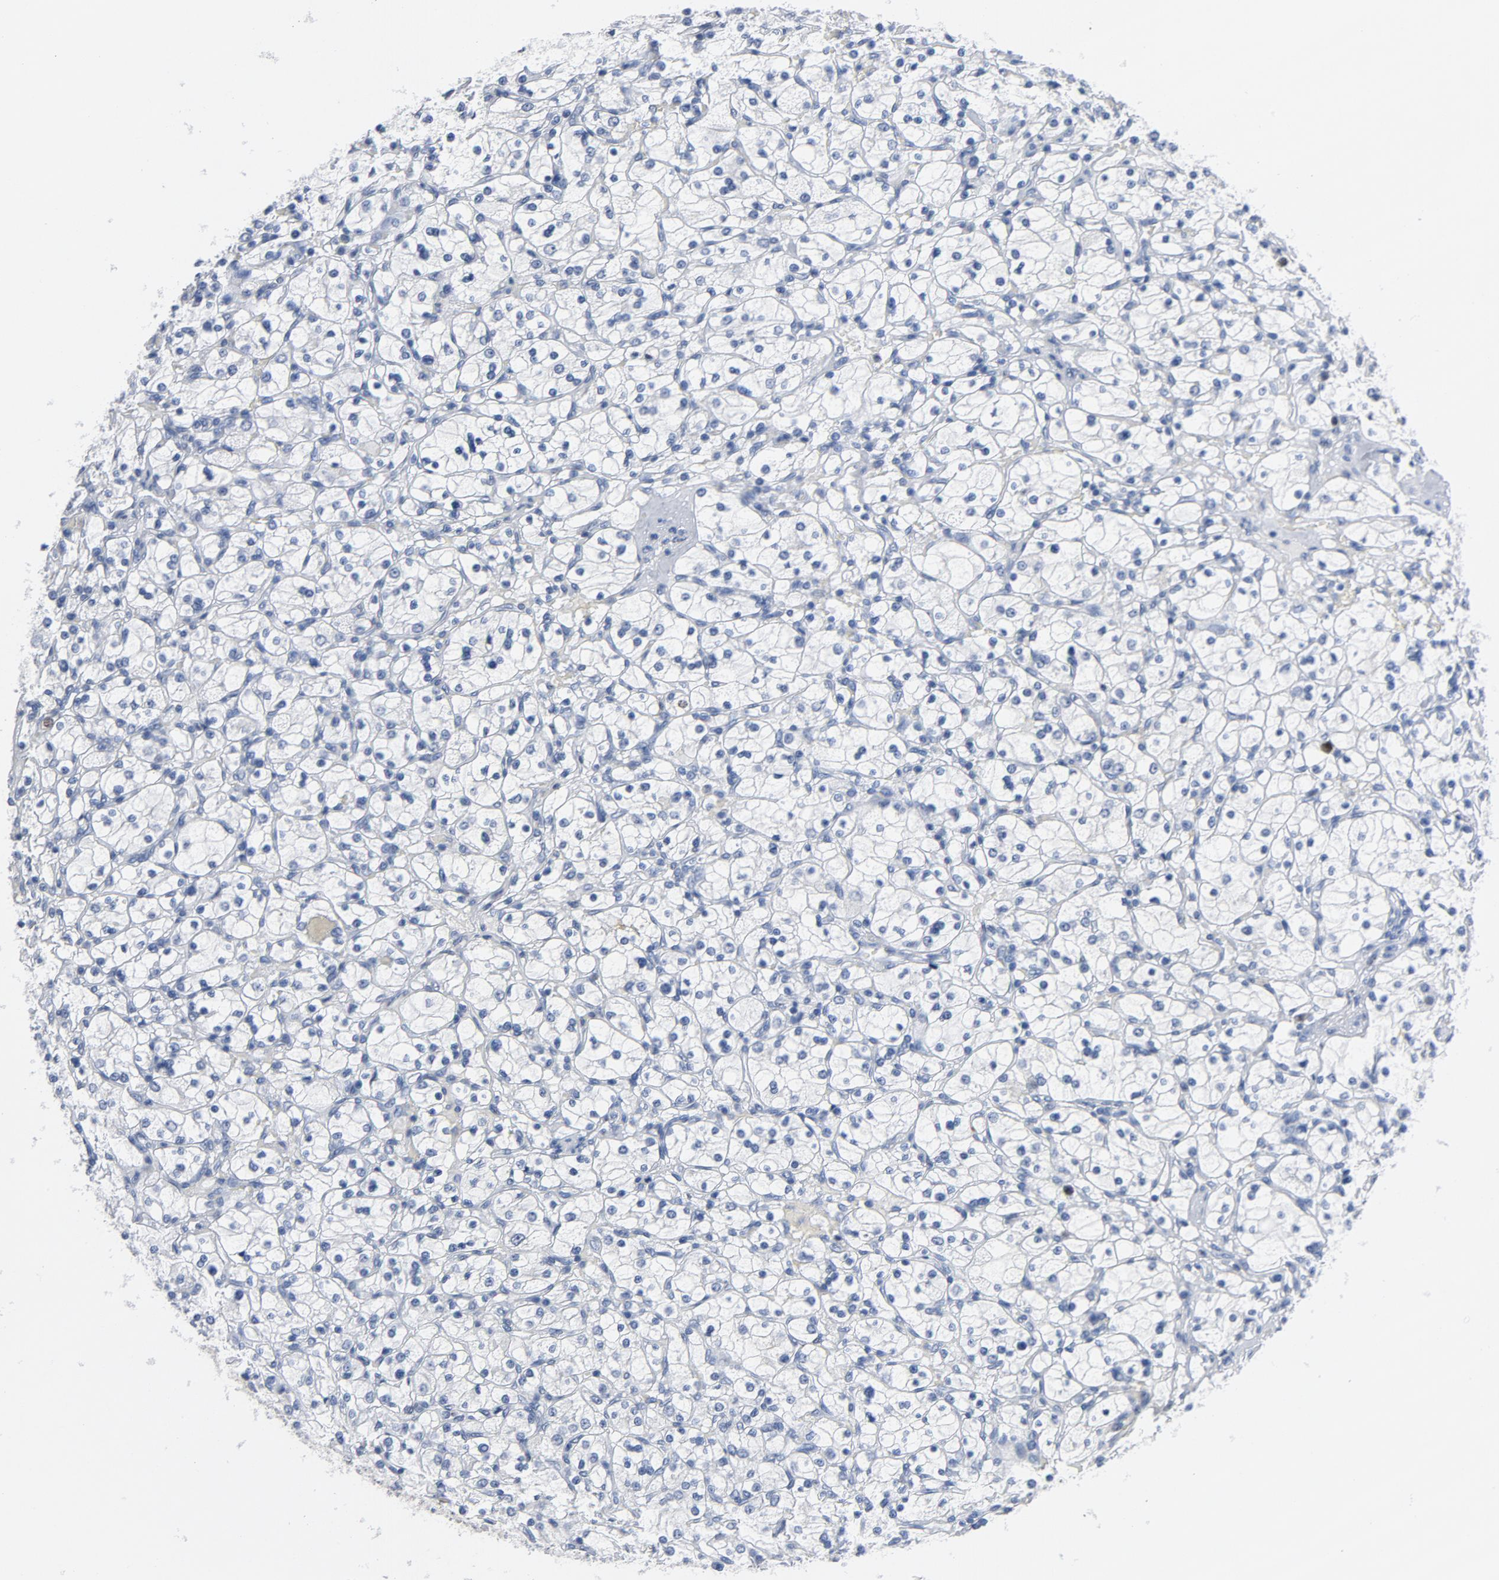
{"staining": {"intensity": "strong", "quantity": "<25%", "location": "nuclear"}, "tissue": "renal cancer", "cell_type": "Tumor cells", "image_type": "cancer", "snomed": [{"axis": "morphology", "description": "Adenocarcinoma, NOS"}, {"axis": "topography", "description": "Kidney"}], "caption": "IHC (DAB) staining of human renal cancer (adenocarcinoma) shows strong nuclear protein expression in about <25% of tumor cells.", "gene": "CDC20", "patient": {"sex": "female", "age": 83}}